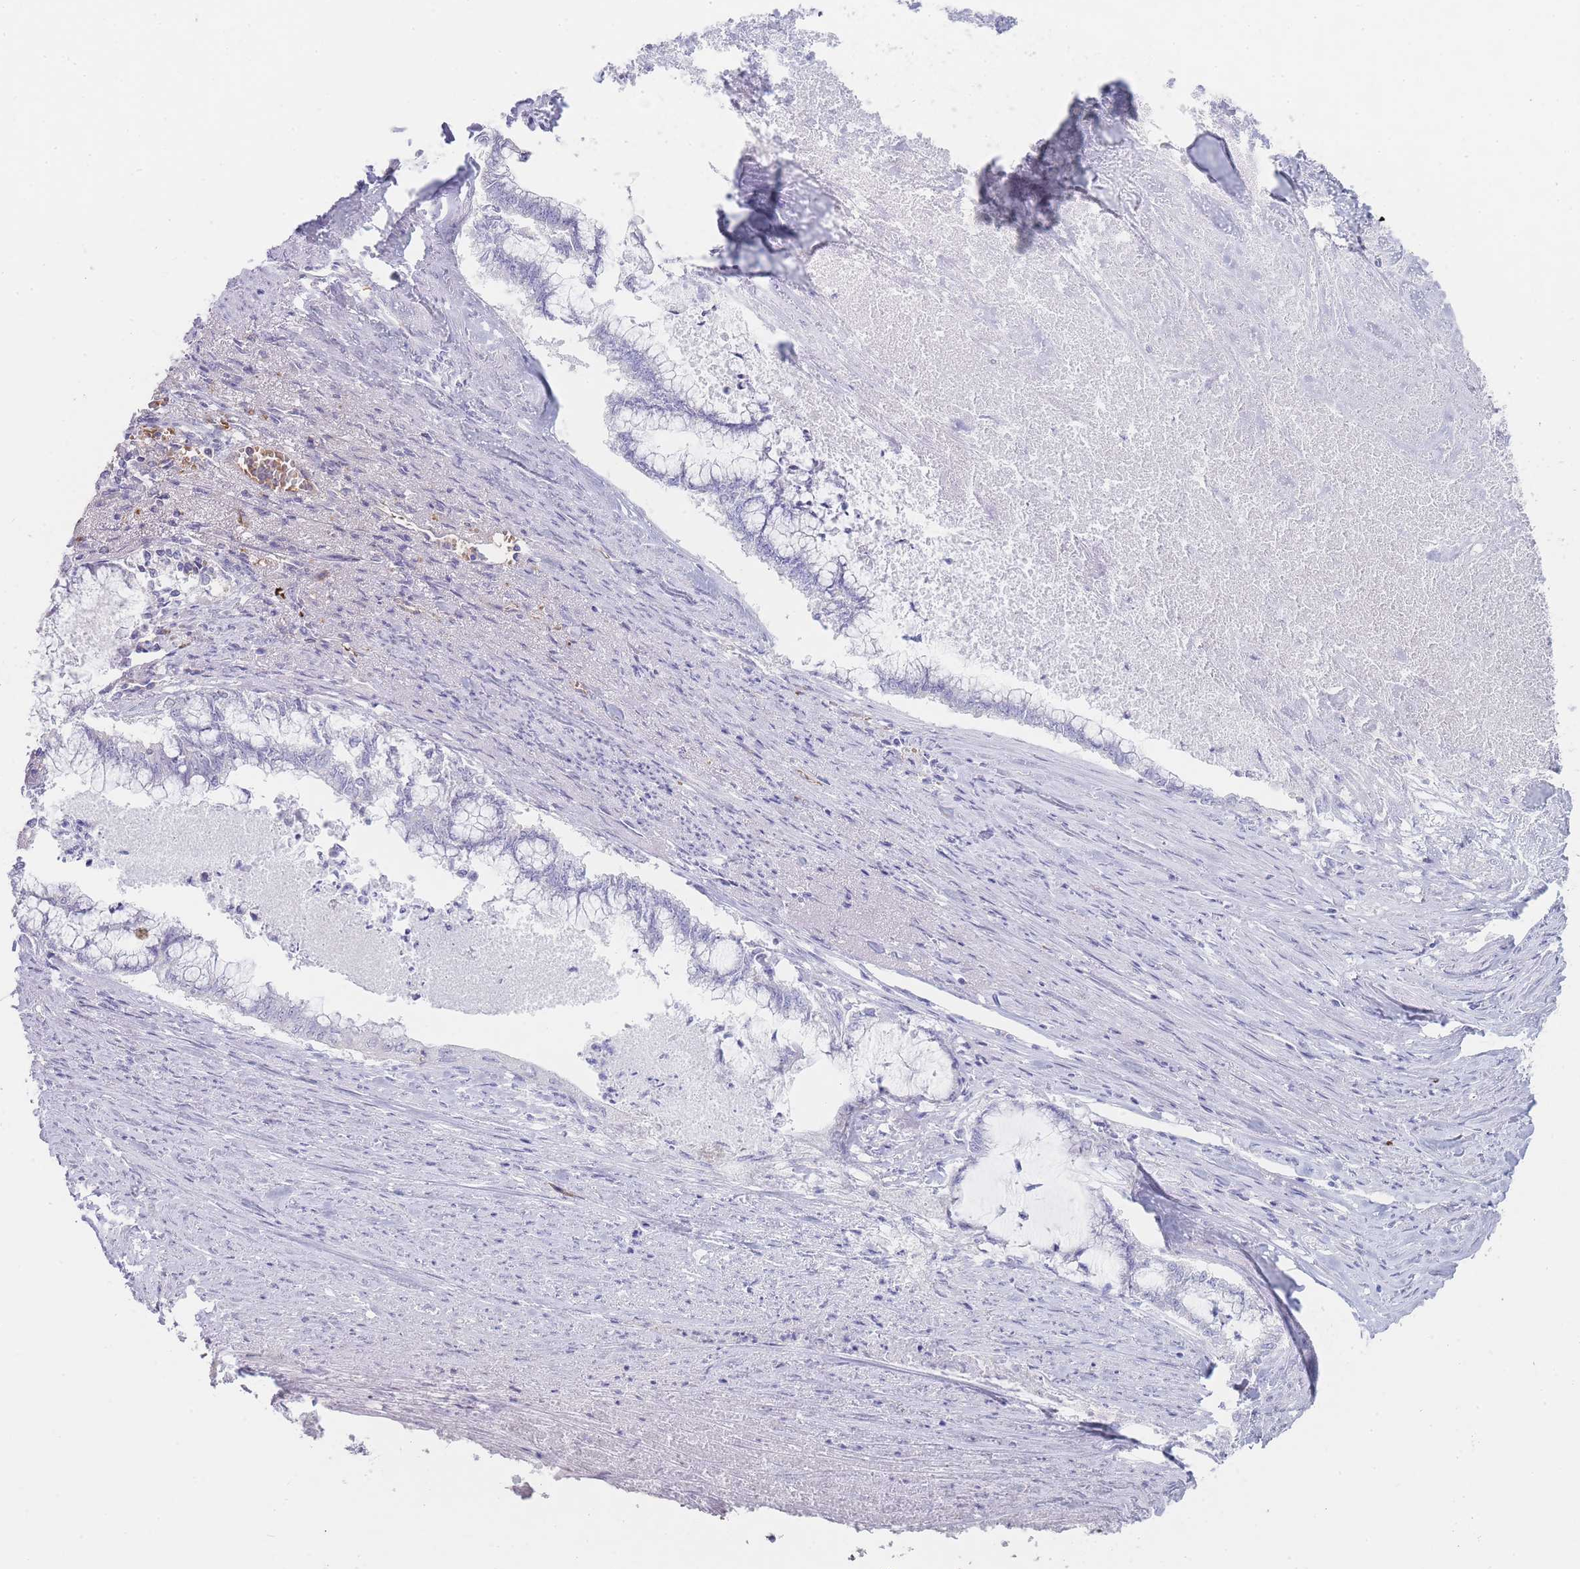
{"staining": {"intensity": "negative", "quantity": "none", "location": "none"}, "tissue": "endometrial cancer", "cell_type": "Tumor cells", "image_type": "cancer", "snomed": [{"axis": "morphology", "description": "Adenocarcinoma, NOS"}, {"axis": "topography", "description": "Endometrium"}], "caption": "Immunohistochemical staining of human endometrial cancer (adenocarcinoma) displays no significant positivity in tumor cells.", "gene": "HBG2", "patient": {"sex": "female", "age": 79}}